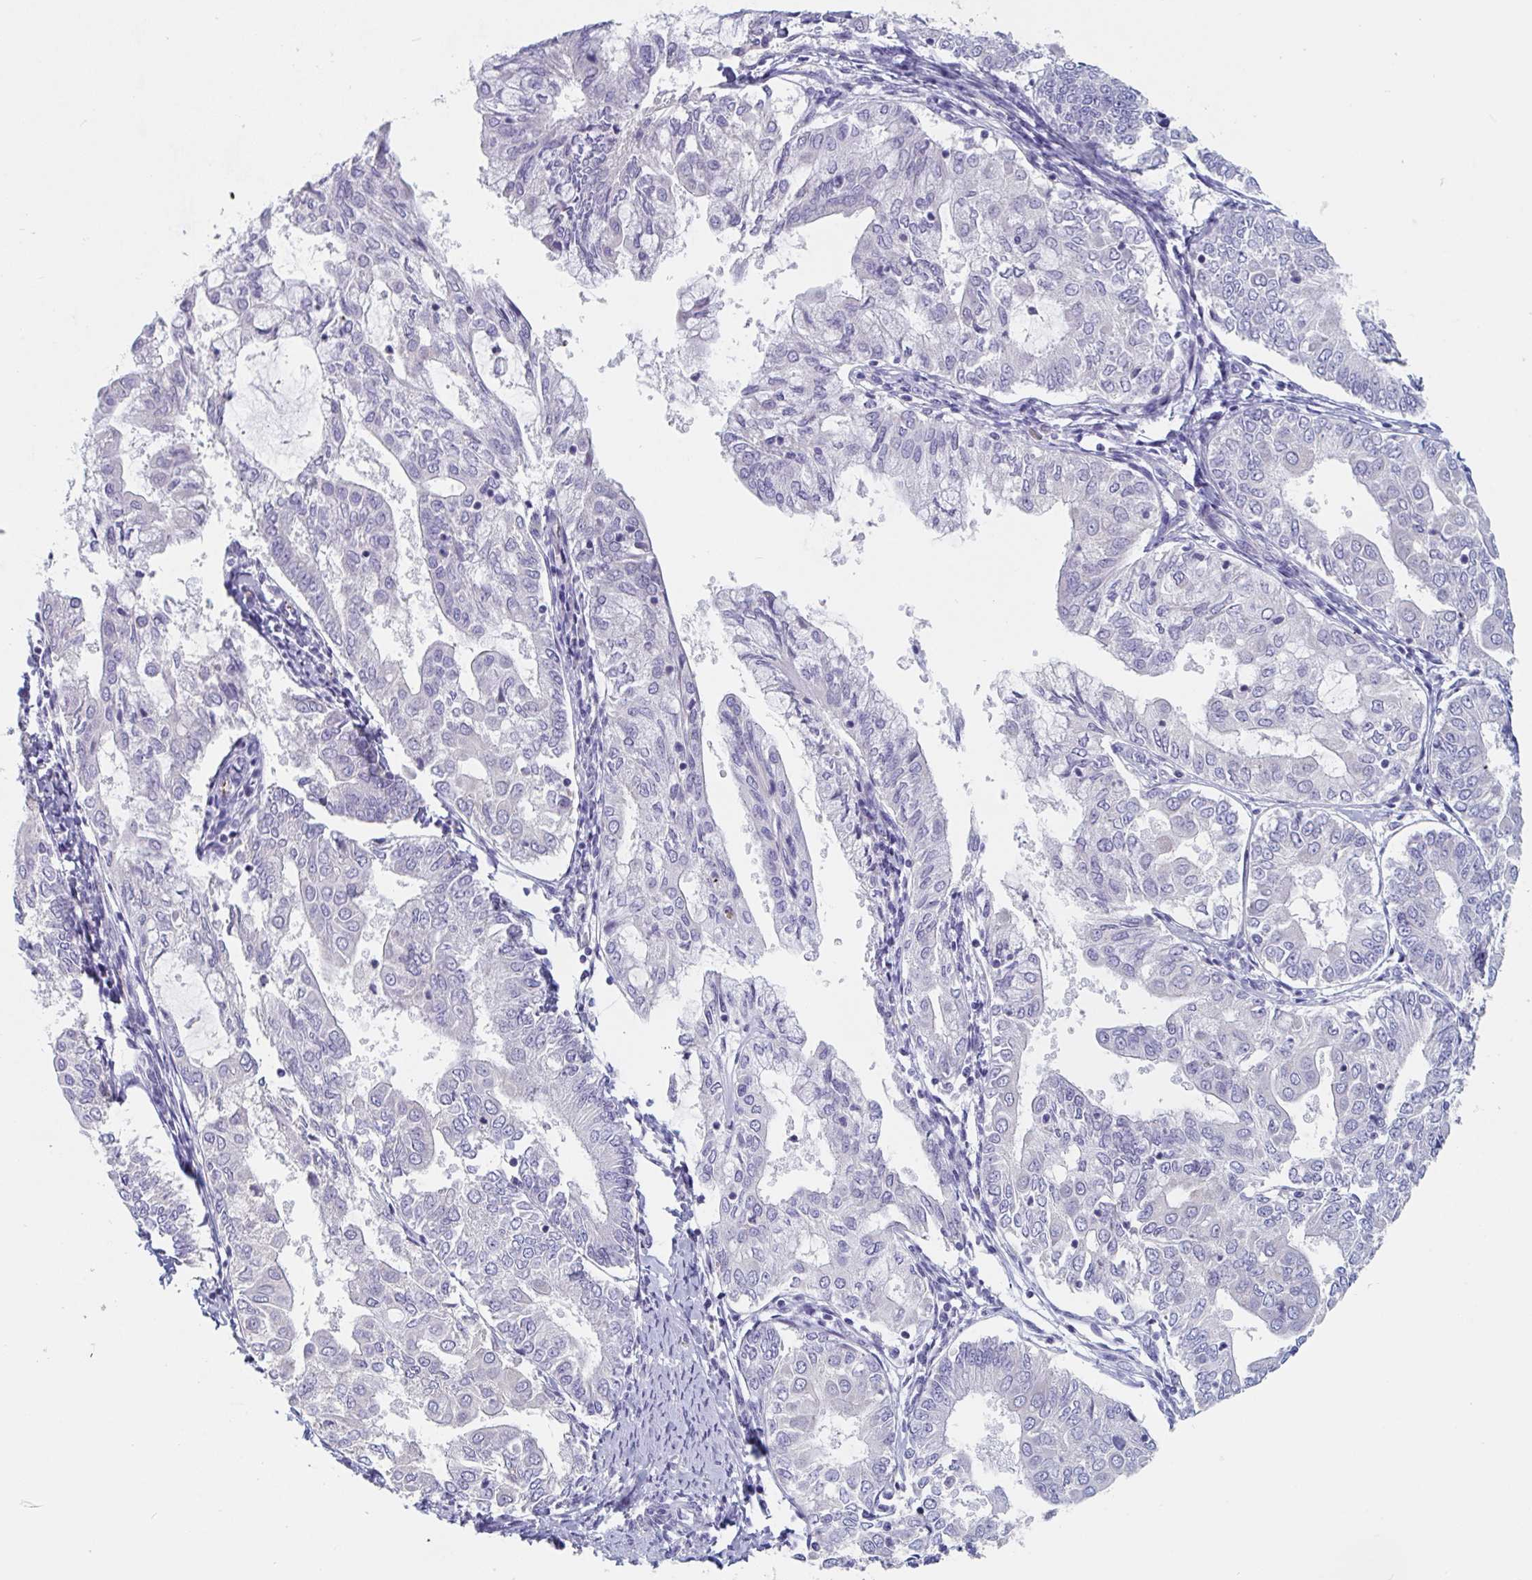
{"staining": {"intensity": "negative", "quantity": "none", "location": "none"}, "tissue": "endometrial cancer", "cell_type": "Tumor cells", "image_type": "cancer", "snomed": [{"axis": "morphology", "description": "Adenocarcinoma, NOS"}, {"axis": "topography", "description": "Endometrium"}], "caption": "Image shows no protein expression in tumor cells of endometrial cancer tissue.", "gene": "ABHD16A", "patient": {"sex": "female", "age": 68}}